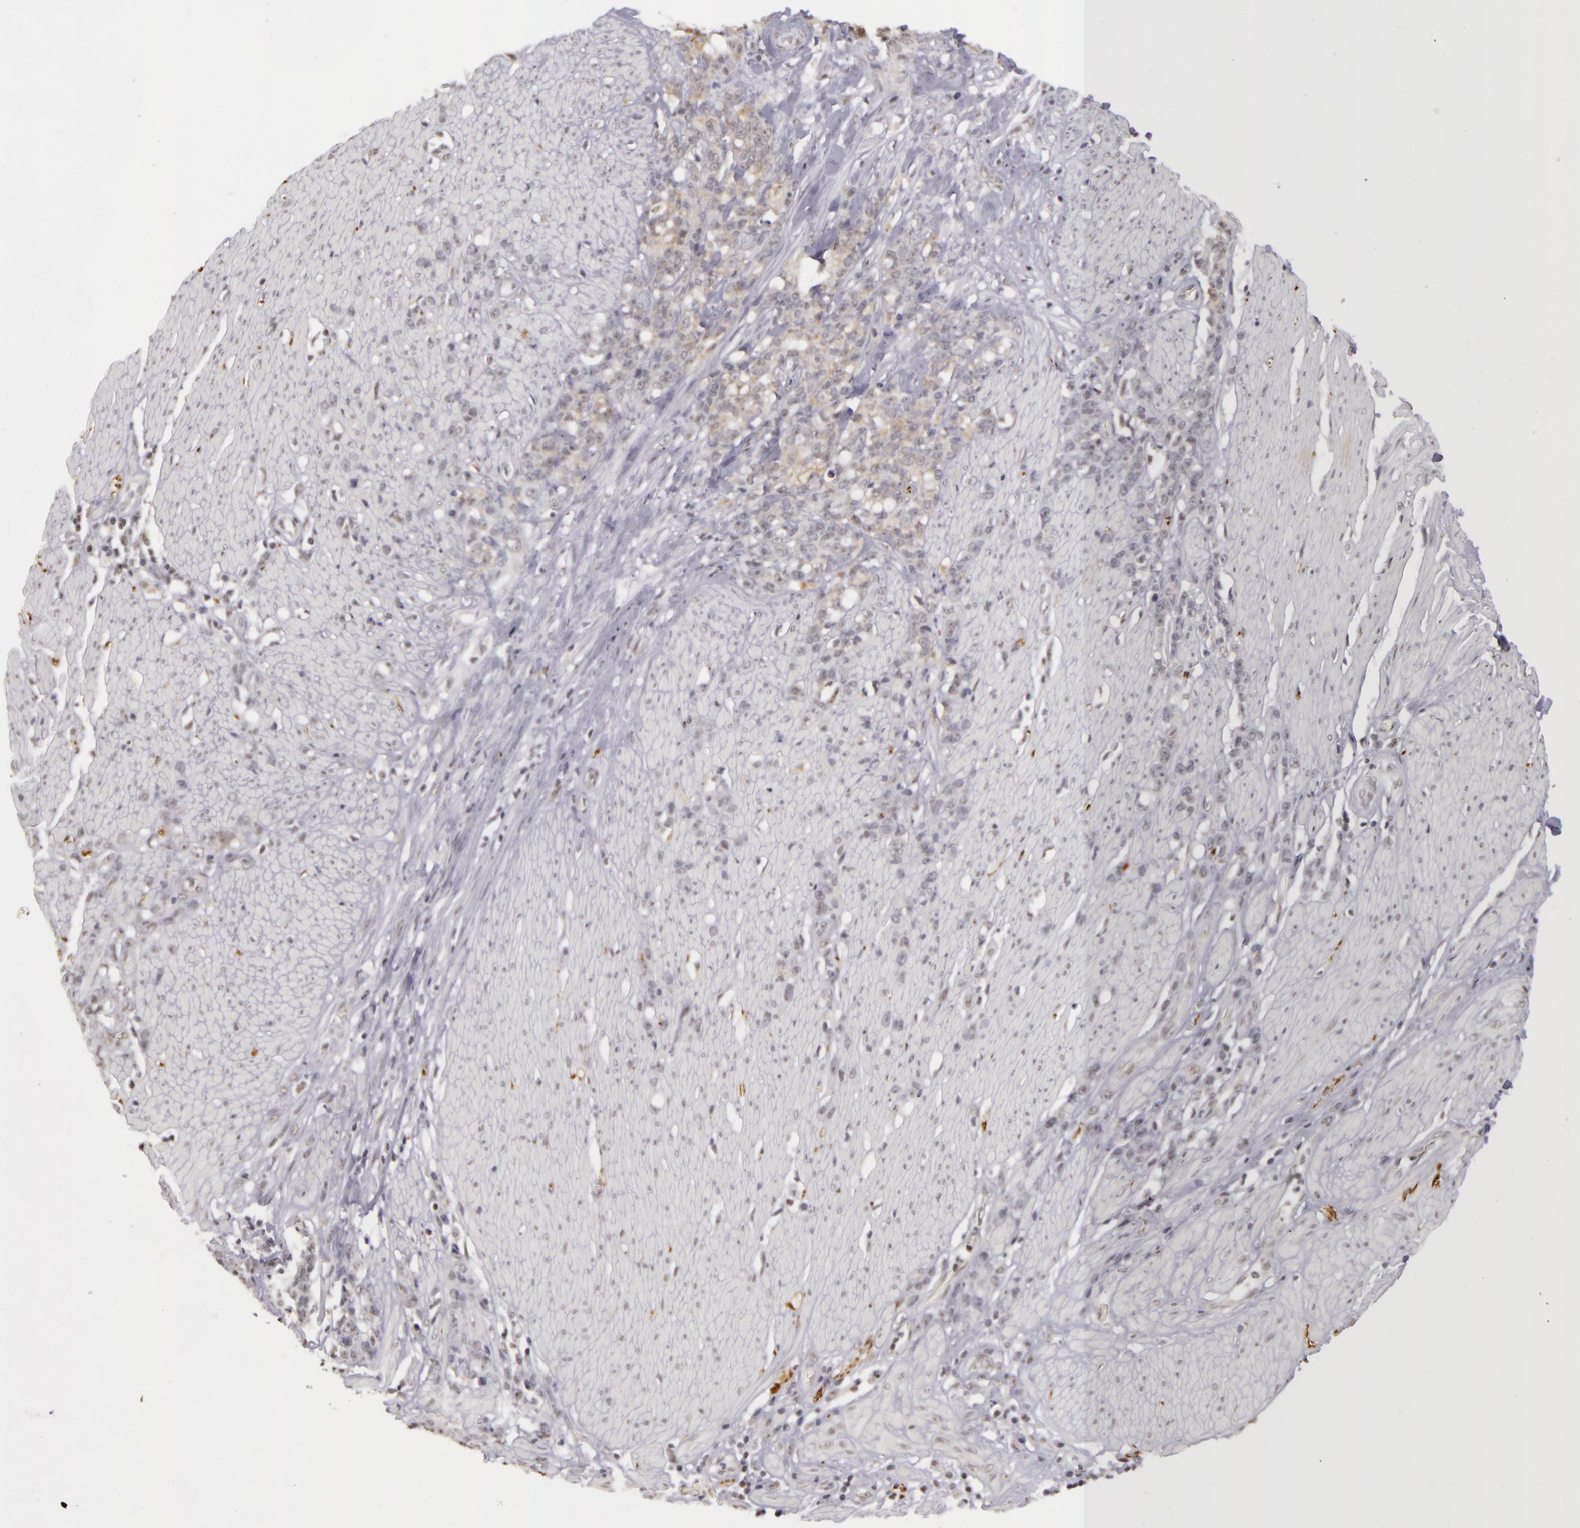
{"staining": {"intensity": "negative", "quantity": "none", "location": "none"}, "tissue": "stomach cancer", "cell_type": "Tumor cells", "image_type": "cancer", "snomed": [{"axis": "morphology", "description": "Adenocarcinoma, NOS"}, {"axis": "topography", "description": "Stomach, lower"}], "caption": "A micrograph of stomach adenocarcinoma stained for a protein shows no brown staining in tumor cells.", "gene": "RRP7A", "patient": {"sex": "male", "age": 88}}